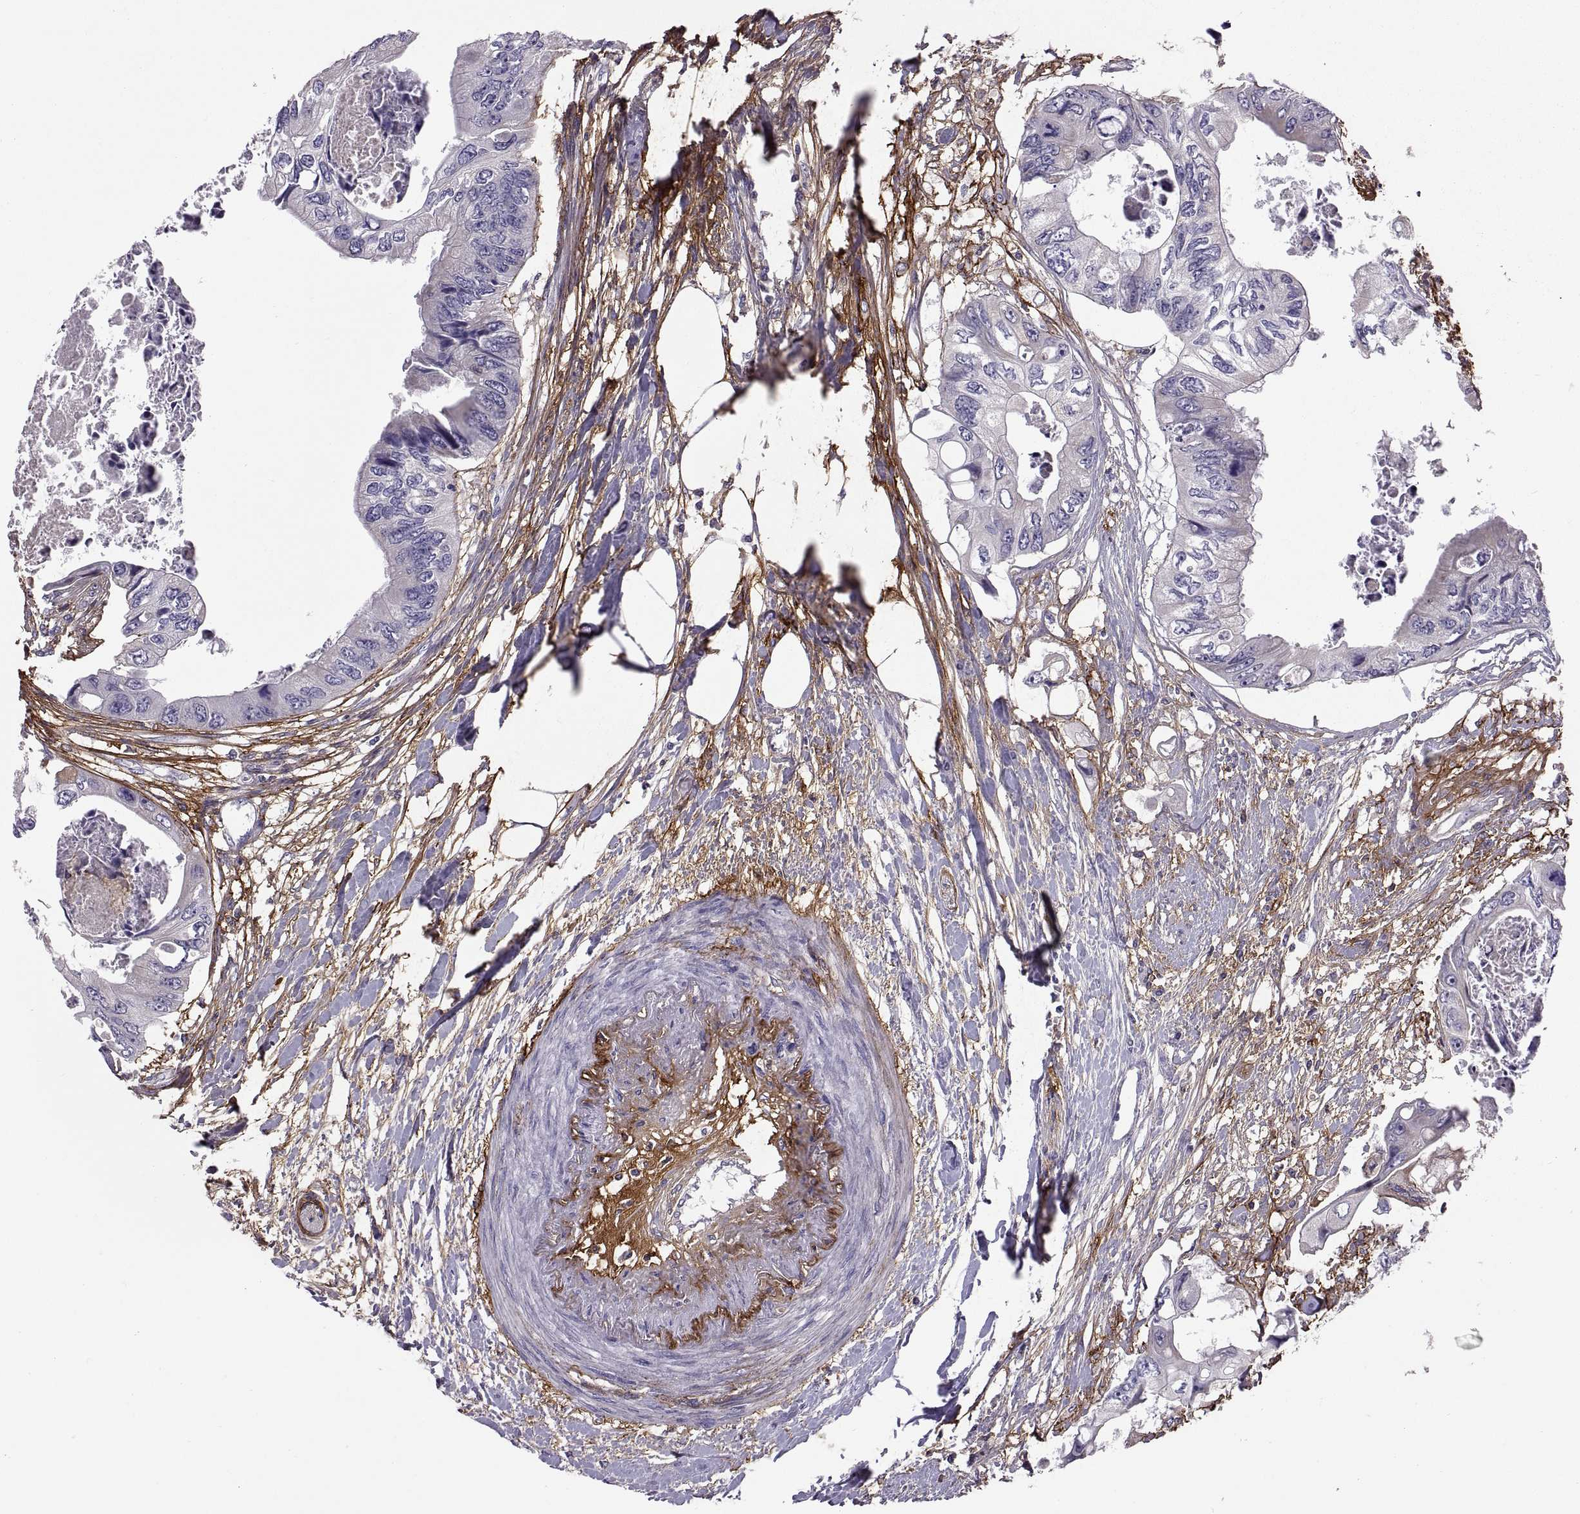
{"staining": {"intensity": "weak", "quantity": "25%-75%", "location": "cytoplasmic/membranous"}, "tissue": "colorectal cancer", "cell_type": "Tumor cells", "image_type": "cancer", "snomed": [{"axis": "morphology", "description": "Adenocarcinoma, NOS"}, {"axis": "topography", "description": "Rectum"}], "caption": "DAB immunohistochemical staining of colorectal cancer demonstrates weak cytoplasmic/membranous protein positivity in about 25%-75% of tumor cells.", "gene": "EMILIN2", "patient": {"sex": "male", "age": 63}}